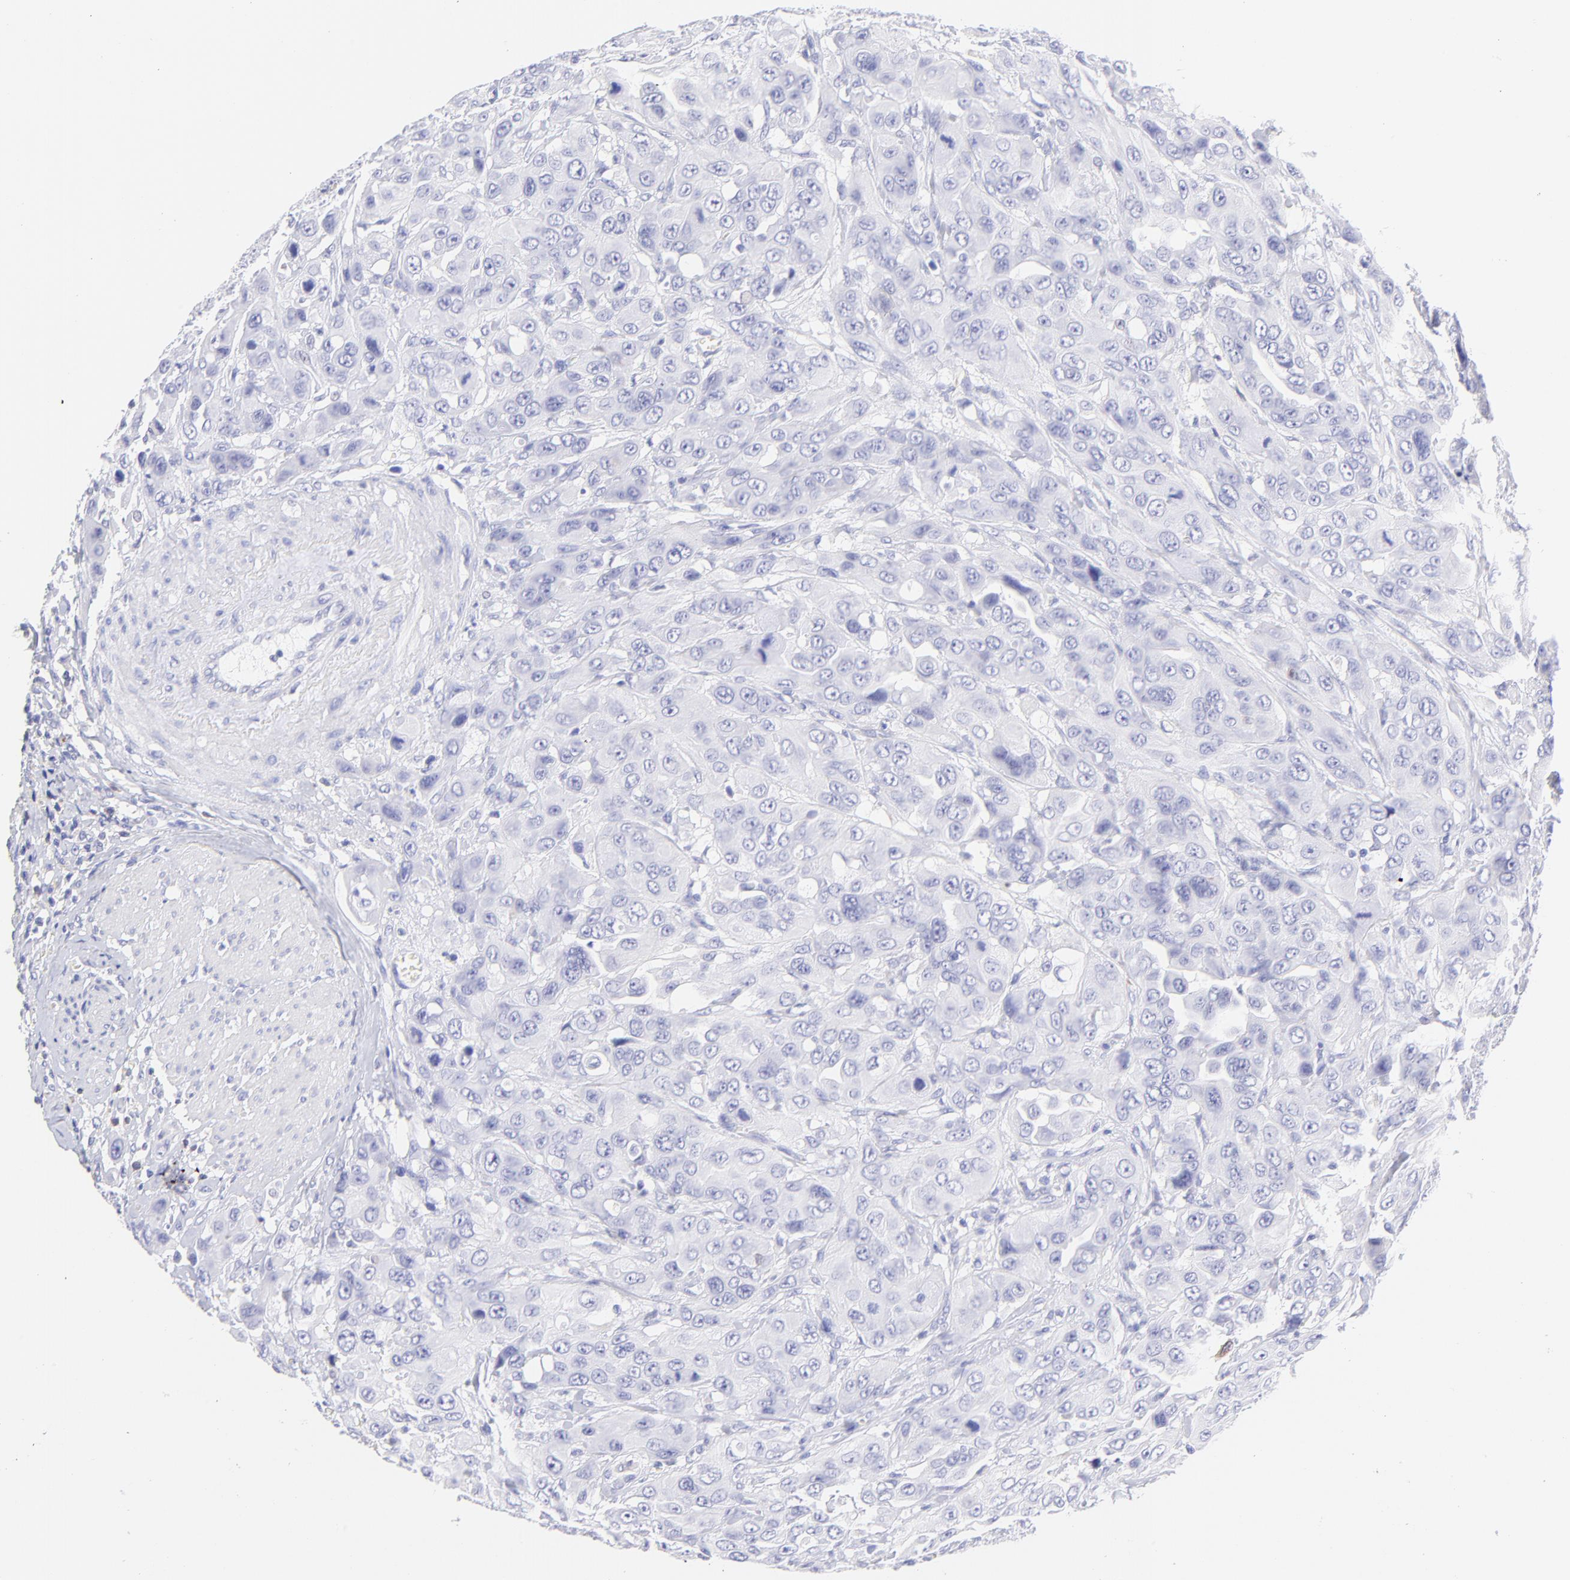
{"staining": {"intensity": "negative", "quantity": "none", "location": "none"}, "tissue": "urothelial cancer", "cell_type": "Tumor cells", "image_type": "cancer", "snomed": [{"axis": "morphology", "description": "Urothelial carcinoma, High grade"}, {"axis": "topography", "description": "Urinary bladder"}], "caption": "A high-resolution histopathology image shows IHC staining of high-grade urothelial carcinoma, which reveals no significant staining in tumor cells.", "gene": "IRAG2", "patient": {"sex": "male", "age": 73}}